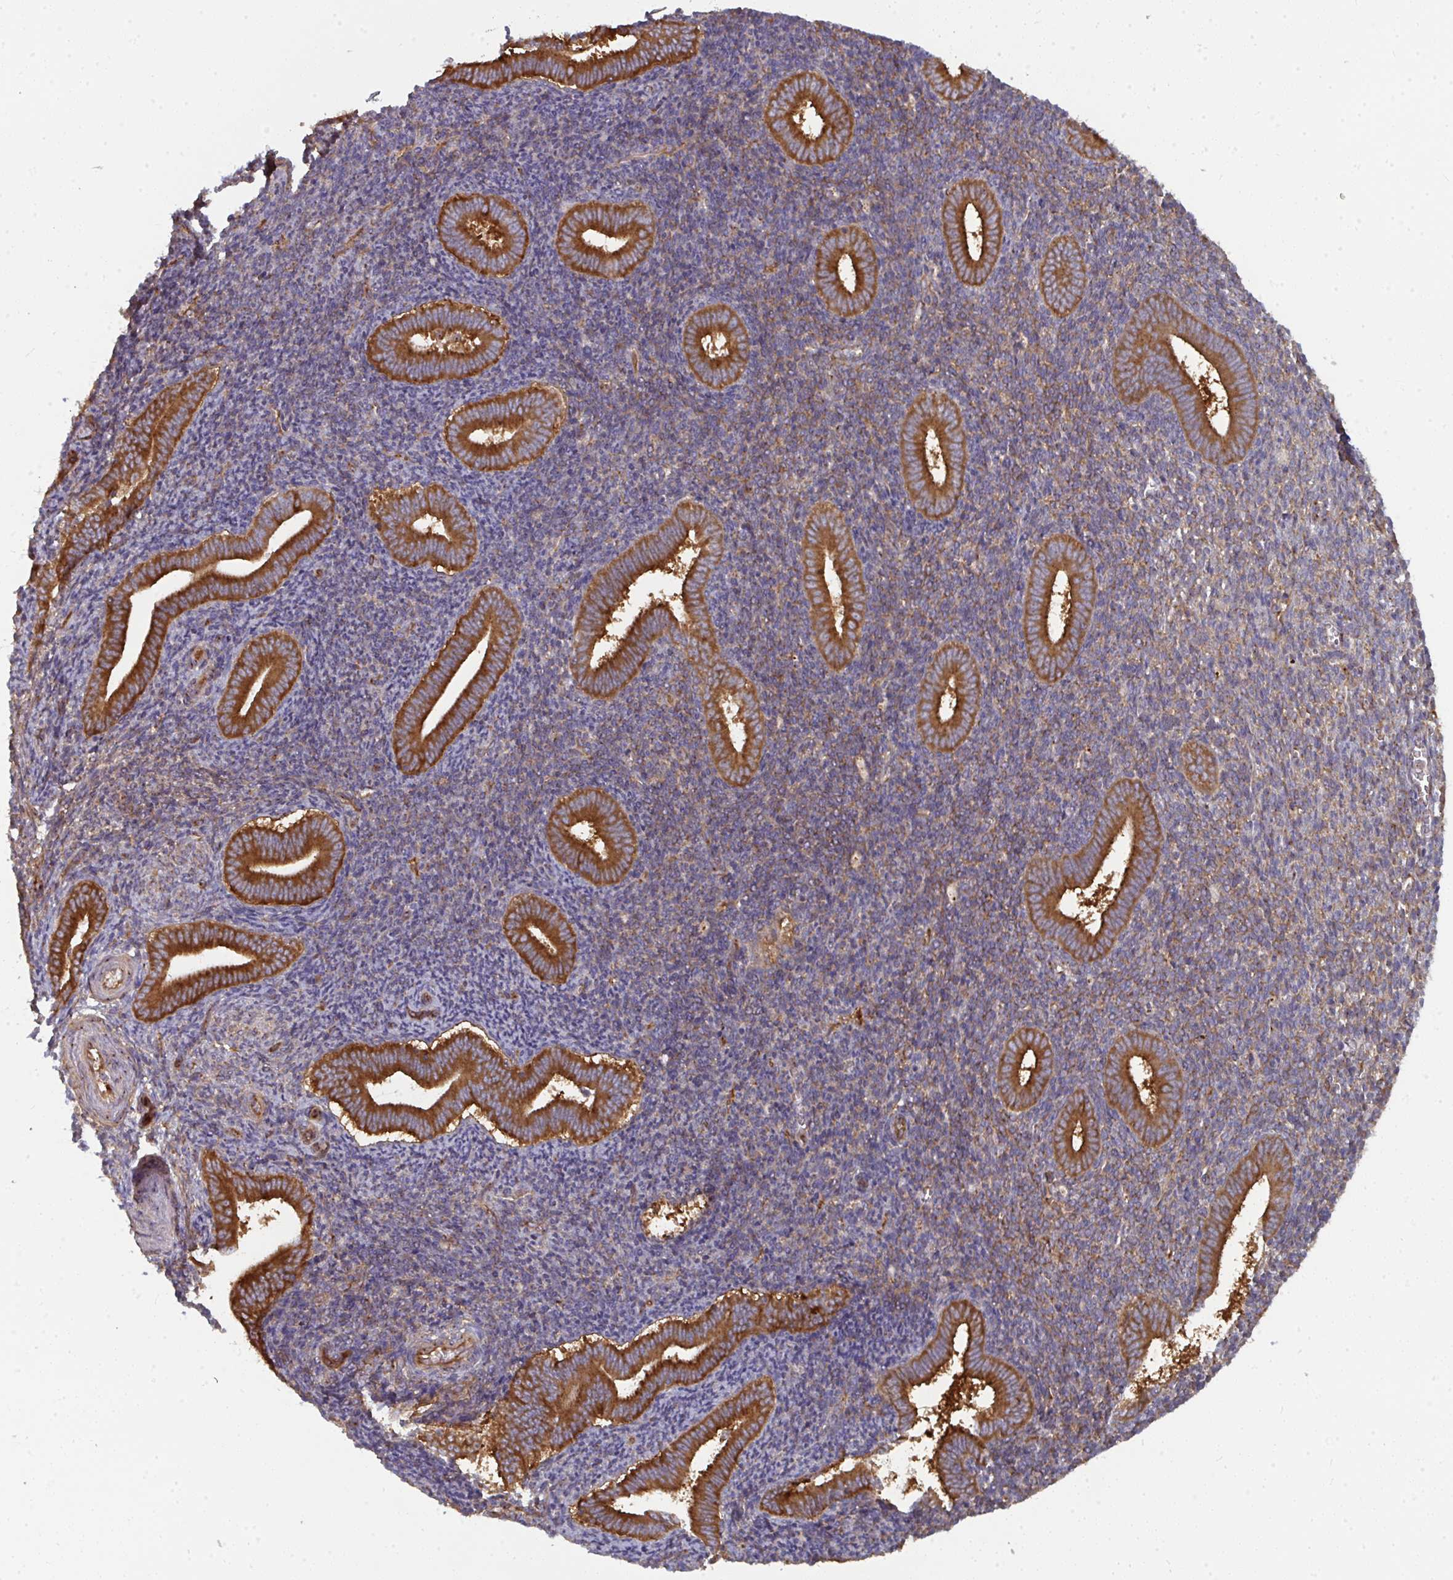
{"staining": {"intensity": "moderate", "quantity": "25%-75%", "location": "cytoplasmic/membranous"}, "tissue": "endometrium", "cell_type": "Cells in endometrial stroma", "image_type": "normal", "snomed": [{"axis": "morphology", "description": "Normal tissue, NOS"}, {"axis": "topography", "description": "Endometrium"}], "caption": "Moderate cytoplasmic/membranous staining for a protein is present in about 25%-75% of cells in endometrial stroma of normal endometrium using immunohistochemistry (IHC).", "gene": "DYNC1I2", "patient": {"sex": "female", "age": 25}}